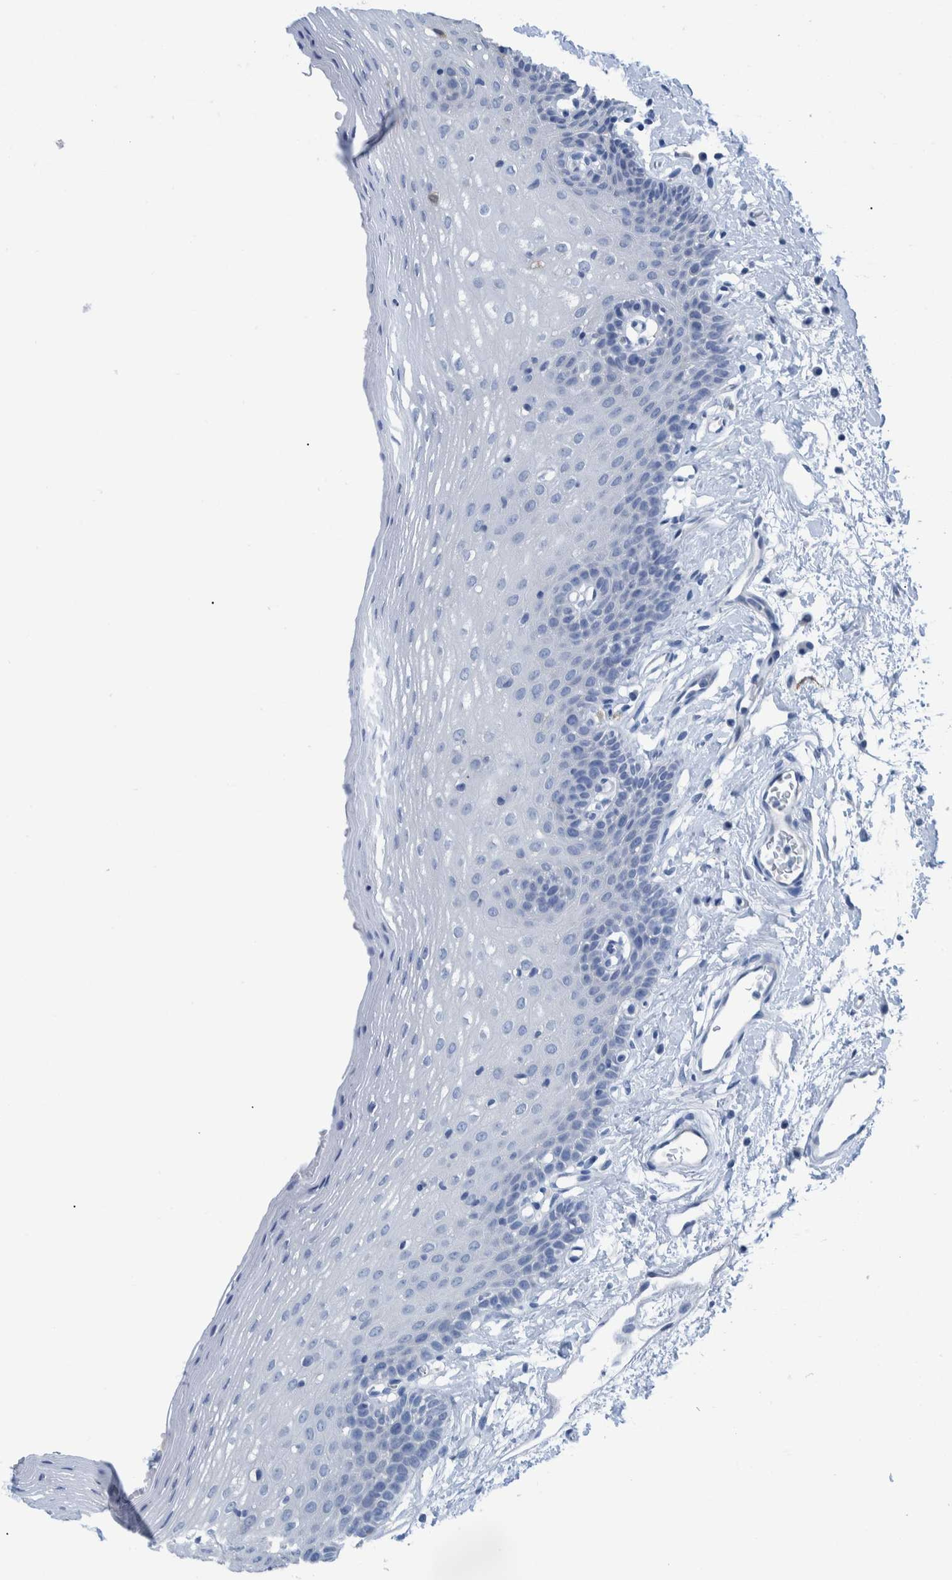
{"staining": {"intensity": "negative", "quantity": "none", "location": "none"}, "tissue": "oral mucosa", "cell_type": "Squamous epithelial cells", "image_type": "normal", "snomed": [{"axis": "morphology", "description": "Normal tissue, NOS"}, {"axis": "topography", "description": "Oral tissue"}], "caption": "An IHC photomicrograph of benign oral mucosa is shown. There is no staining in squamous epithelial cells of oral mucosa.", "gene": "IDO1", "patient": {"sex": "male", "age": 66}}